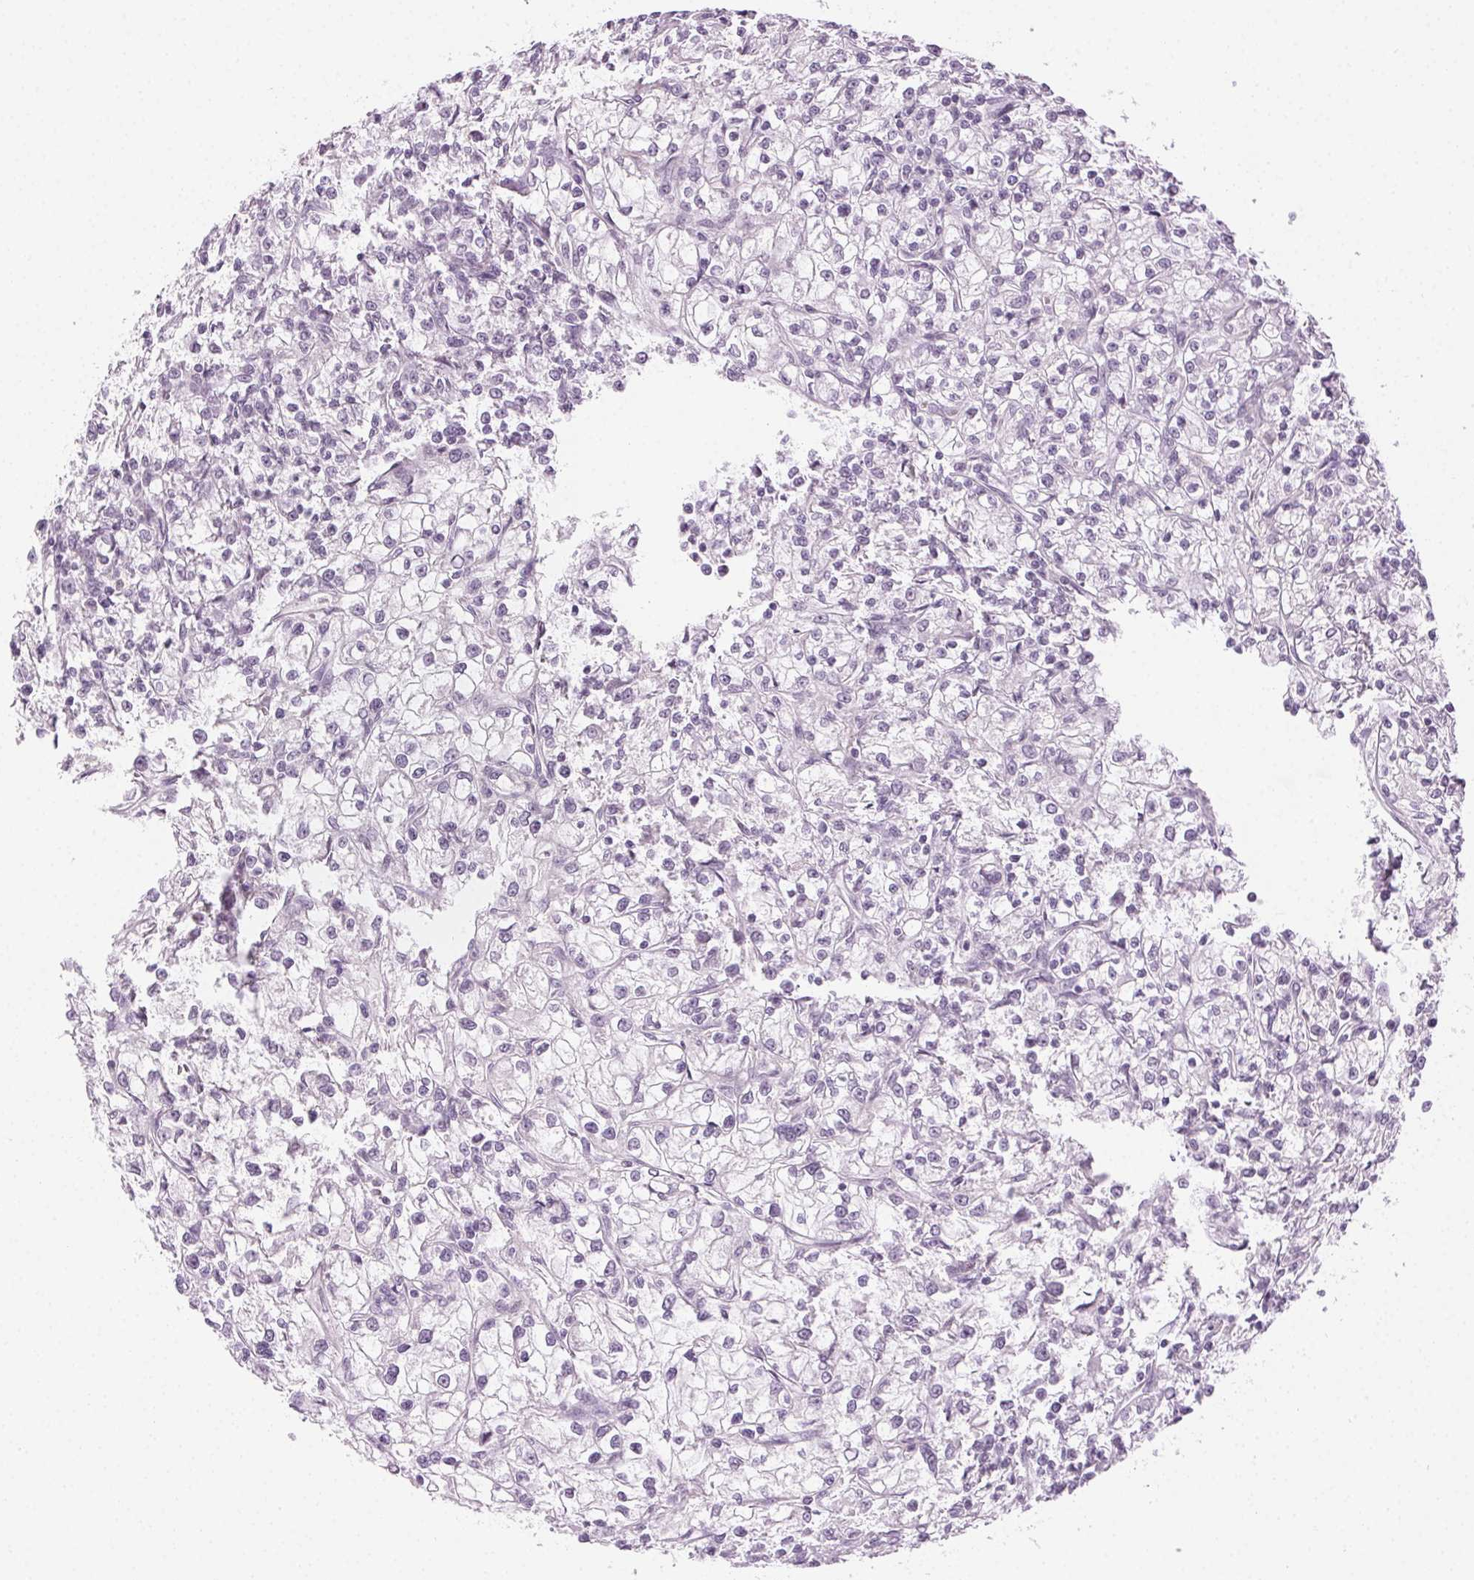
{"staining": {"intensity": "negative", "quantity": "none", "location": "none"}, "tissue": "renal cancer", "cell_type": "Tumor cells", "image_type": "cancer", "snomed": [{"axis": "morphology", "description": "Adenocarcinoma, NOS"}, {"axis": "topography", "description": "Kidney"}], "caption": "The image reveals no significant positivity in tumor cells of adenocarcinoma (renal).", "gene": "AIF1L", "patient": {"sex": "female", "age": 59}}